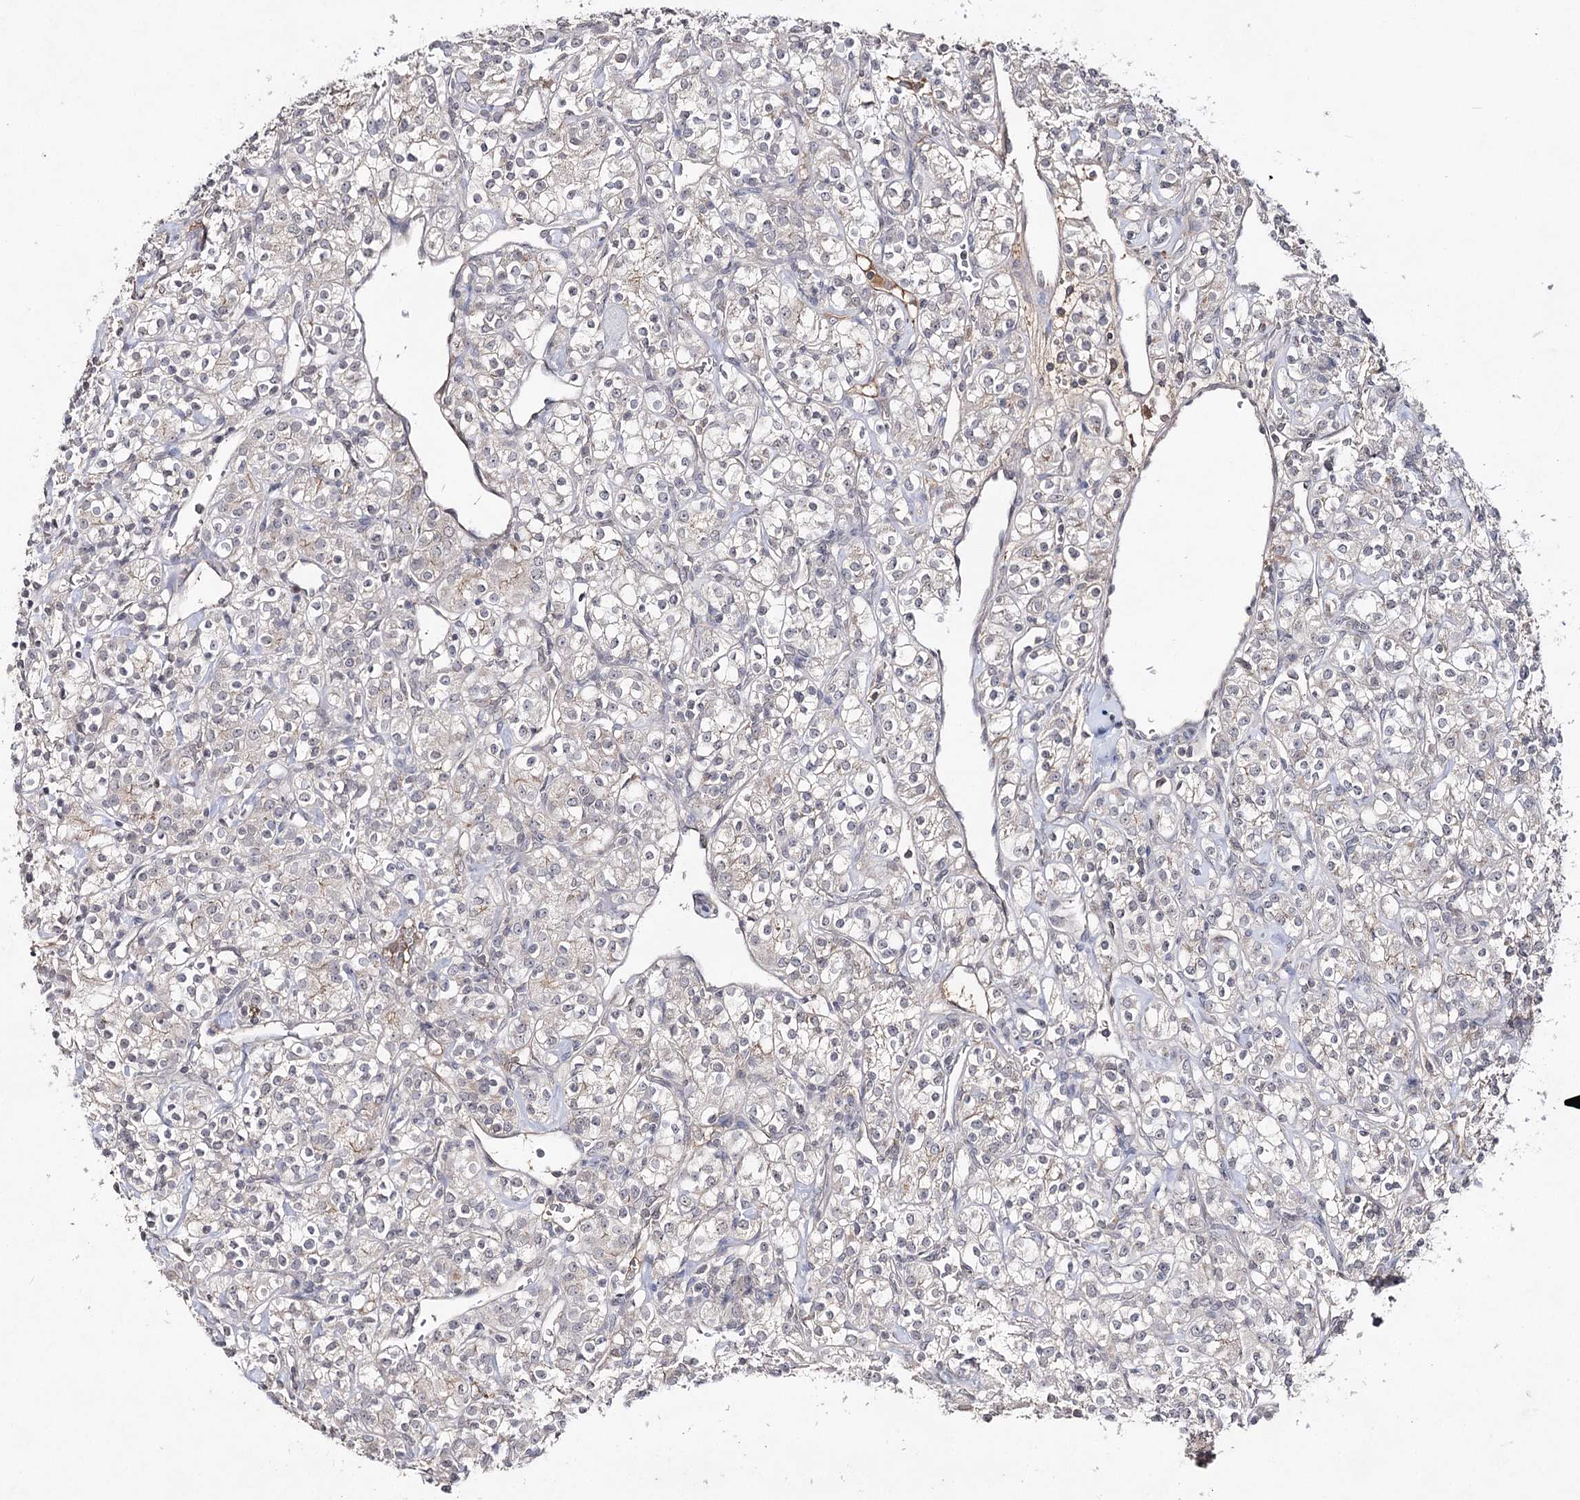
{"staining": {"intensity": "negative", "quantity": "none", "location": "none"}, "tissue": "renal cancer", "cell_type": "Tumor cells", "image_type": "cancer", "snomed": [{"axis": "morphology", "description": "Adenocarcinoma, NOS"}, {"axis": "topography", "description": "Kidney"}], "caption": "Tumor cells are negative for protein expression in human renal adenocarcinoma. (DAB immunohistochemistry (IHC), high magnification).", "gene": "SYNGR3", "patient": {"sex": "male", "age": 77}}